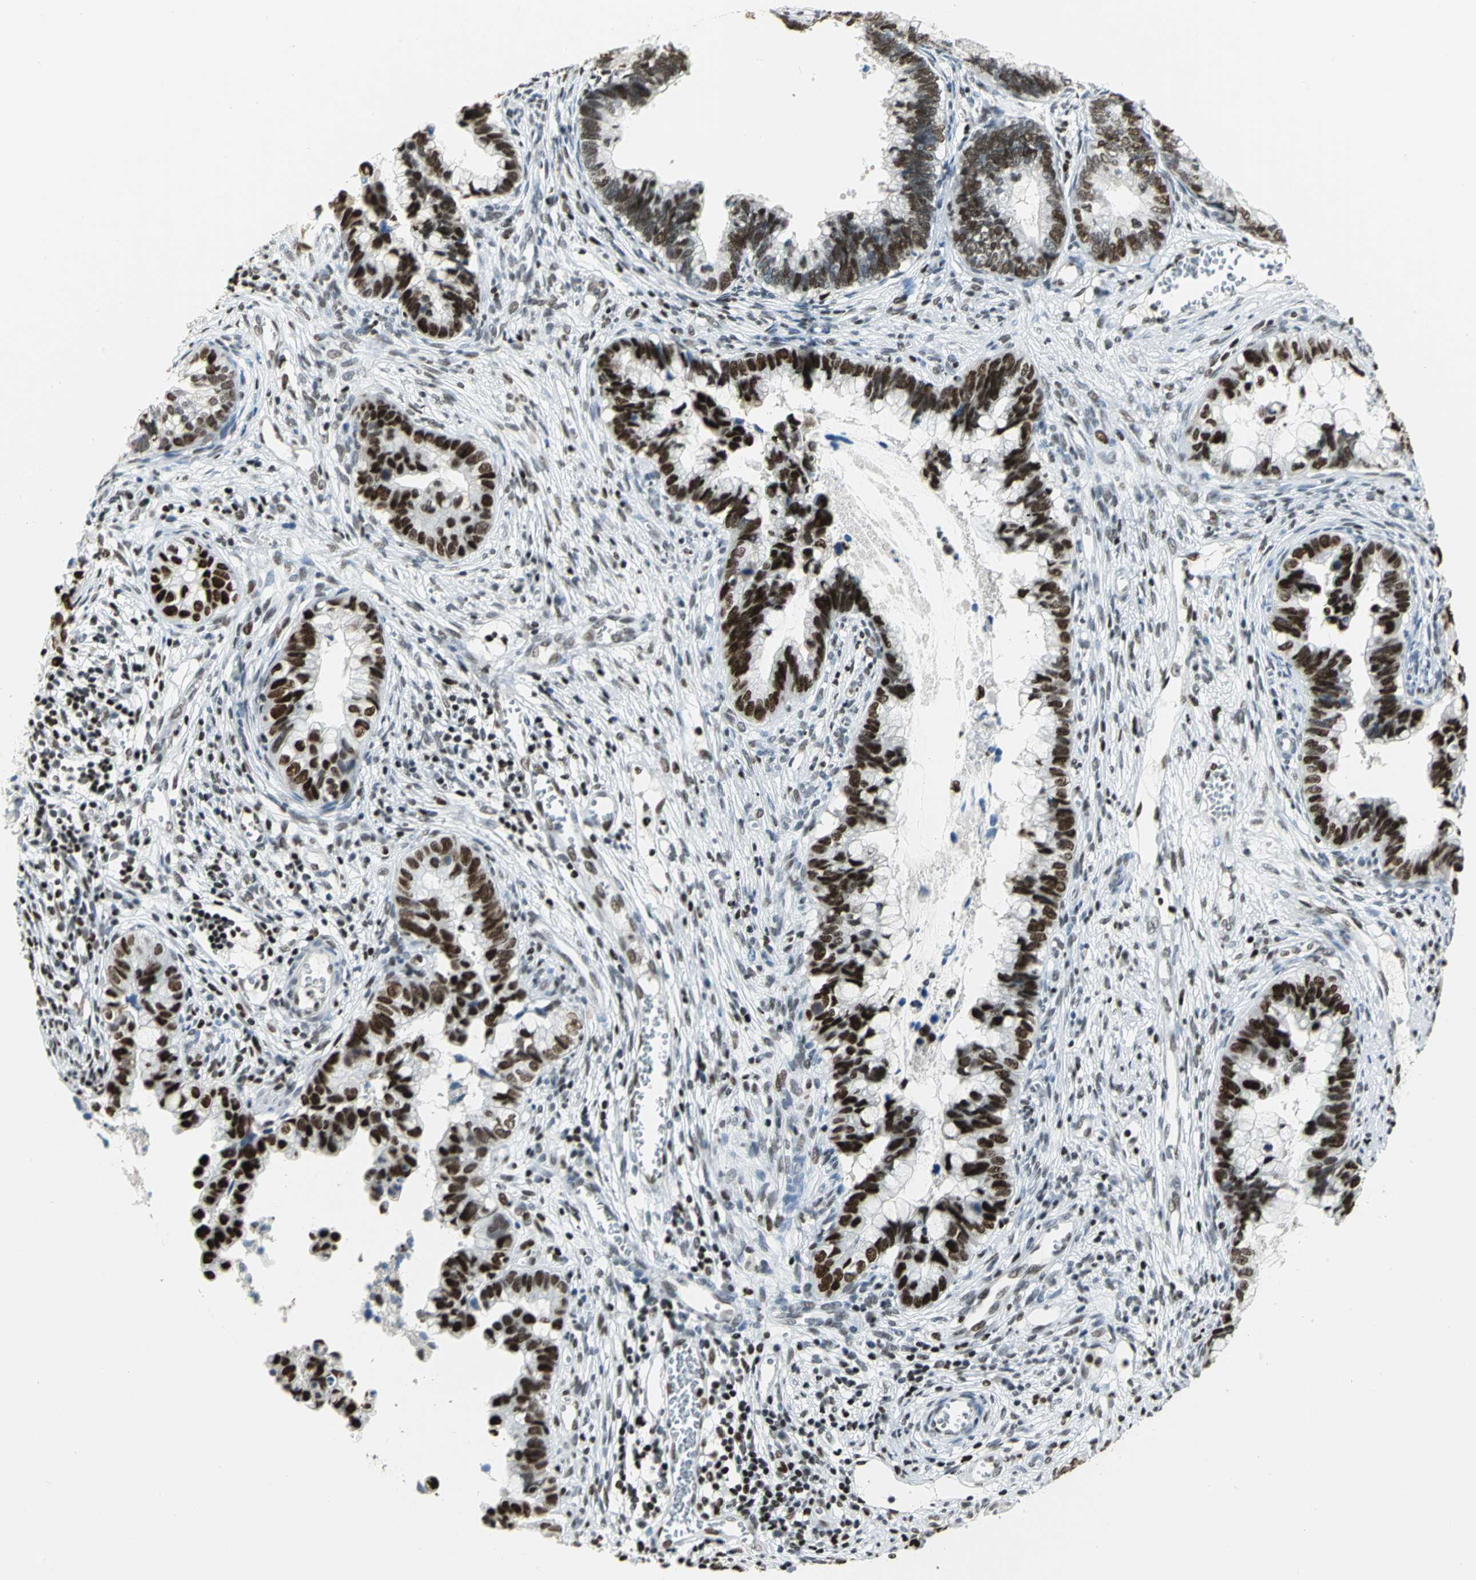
{"staining": {"intensity": "strong", "quantity": ">75%", "location": "nuclear"}, "tissue": "cervical cancer", "cell_type": "Tumor cells", "image_type": "cancer", "snomed": [{"axis": "morphology", "description": "Adenocarcinoma, NOS"}, {"axis": "topography", "description": "Cervix"}], "caption": "Cervical cancer was stained to show a protein in brown. There is high levels of strong nuclear staining in about >75% of tumor cells.", "gene": "HNRNPD", "patient": {"sex": "female", "age": 44}}